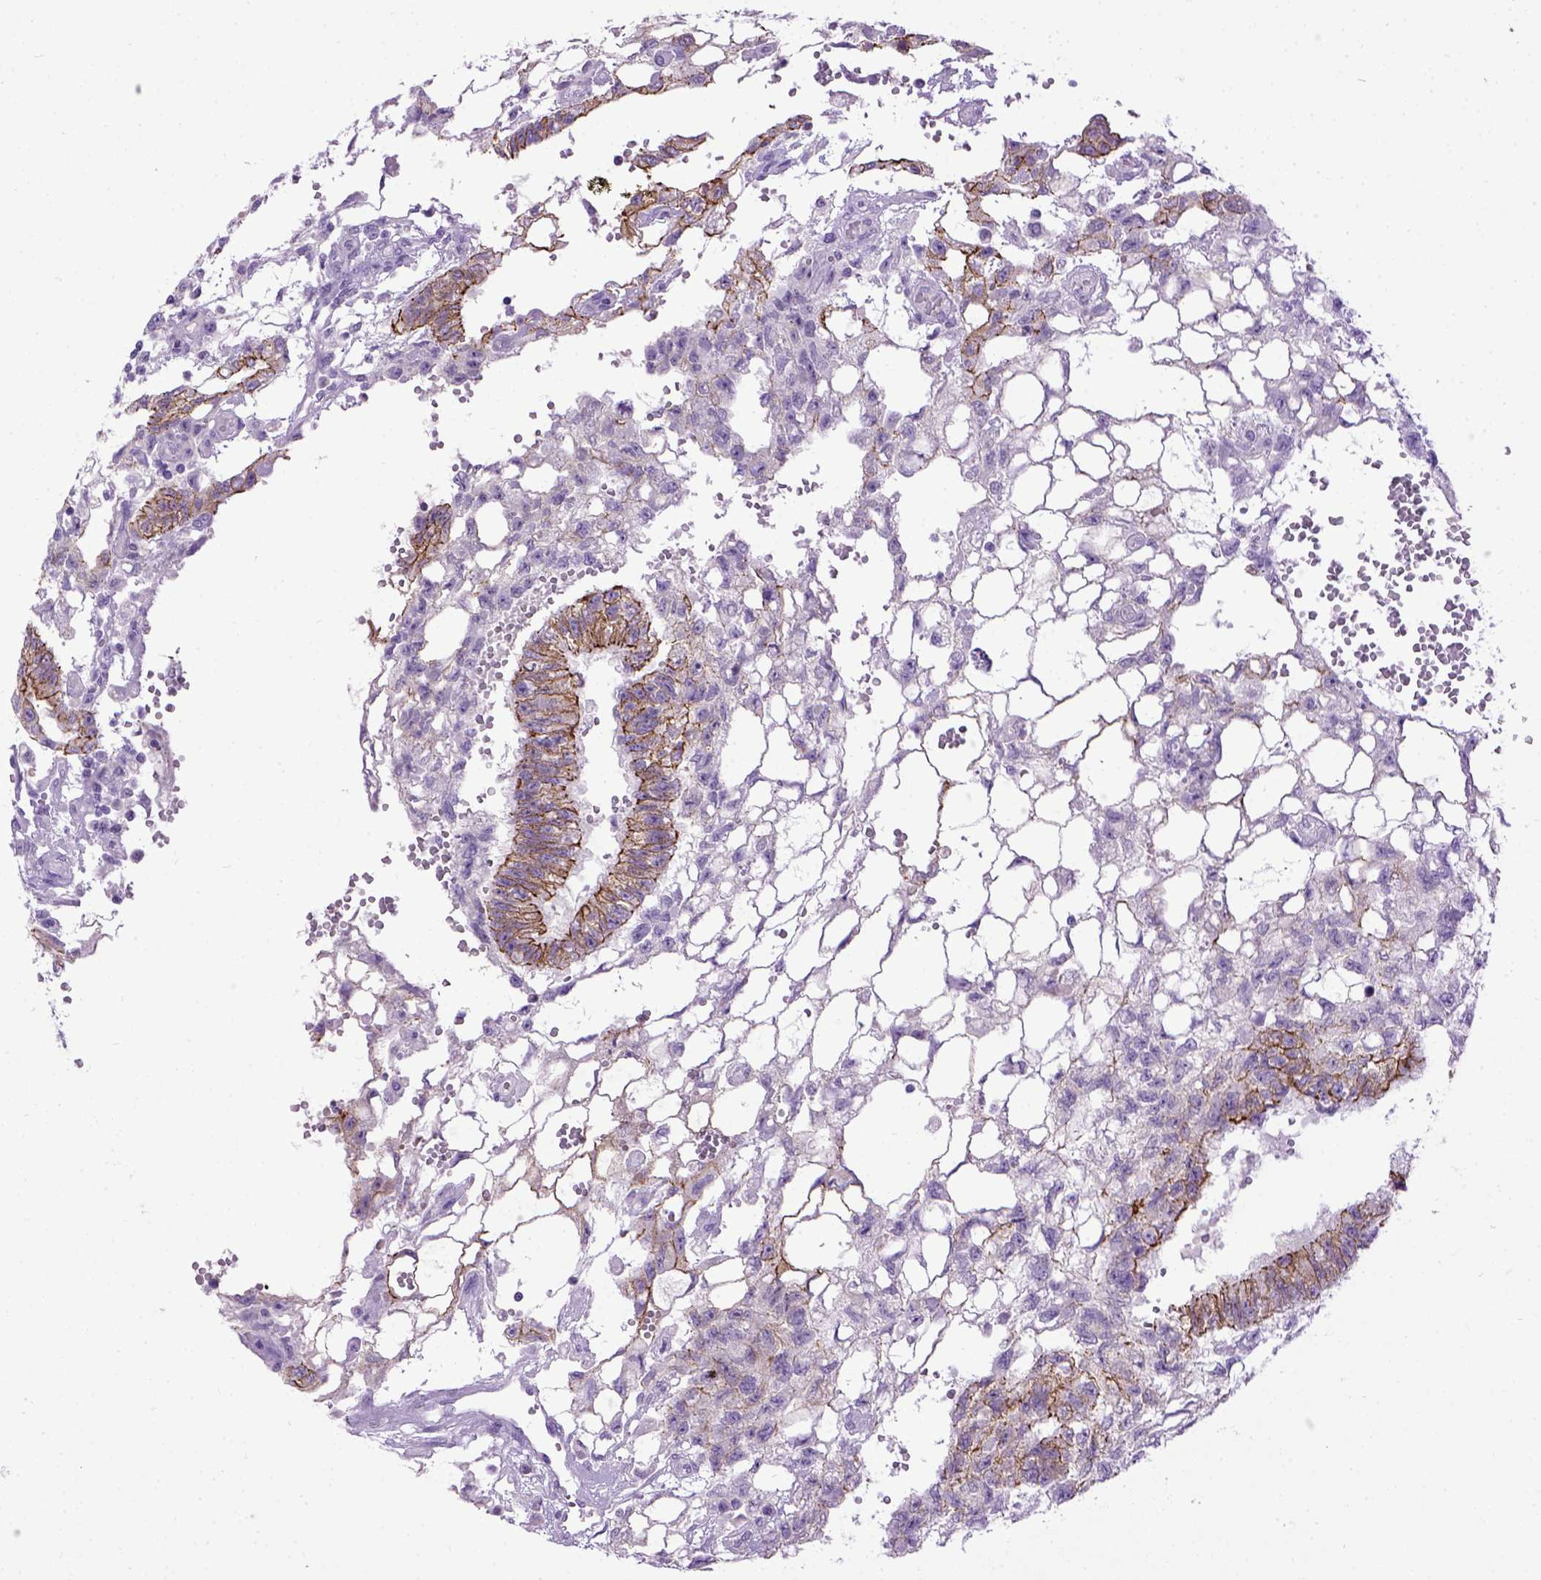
{"staining": {"intensity": "strong", "quantity": ">75%", "location": "cytoplasmic/membranous"}, "tissue": "testis cancer", "cell_type": "Tumor cells", "image_type": "cancer", "snomed": [{"axis": "morphology", "description": "Carcinoma, Embryonal, NOS"}, {"axis": "topography", "description": "Testis"}], "caption": "Tumor cells demonstrate strong cytoplasmic/membranous positivity in about >75% of cells in testis embryonal carcinoma.", "gene": "CDH1", "patient": {"sex": "male", "age": 32}}